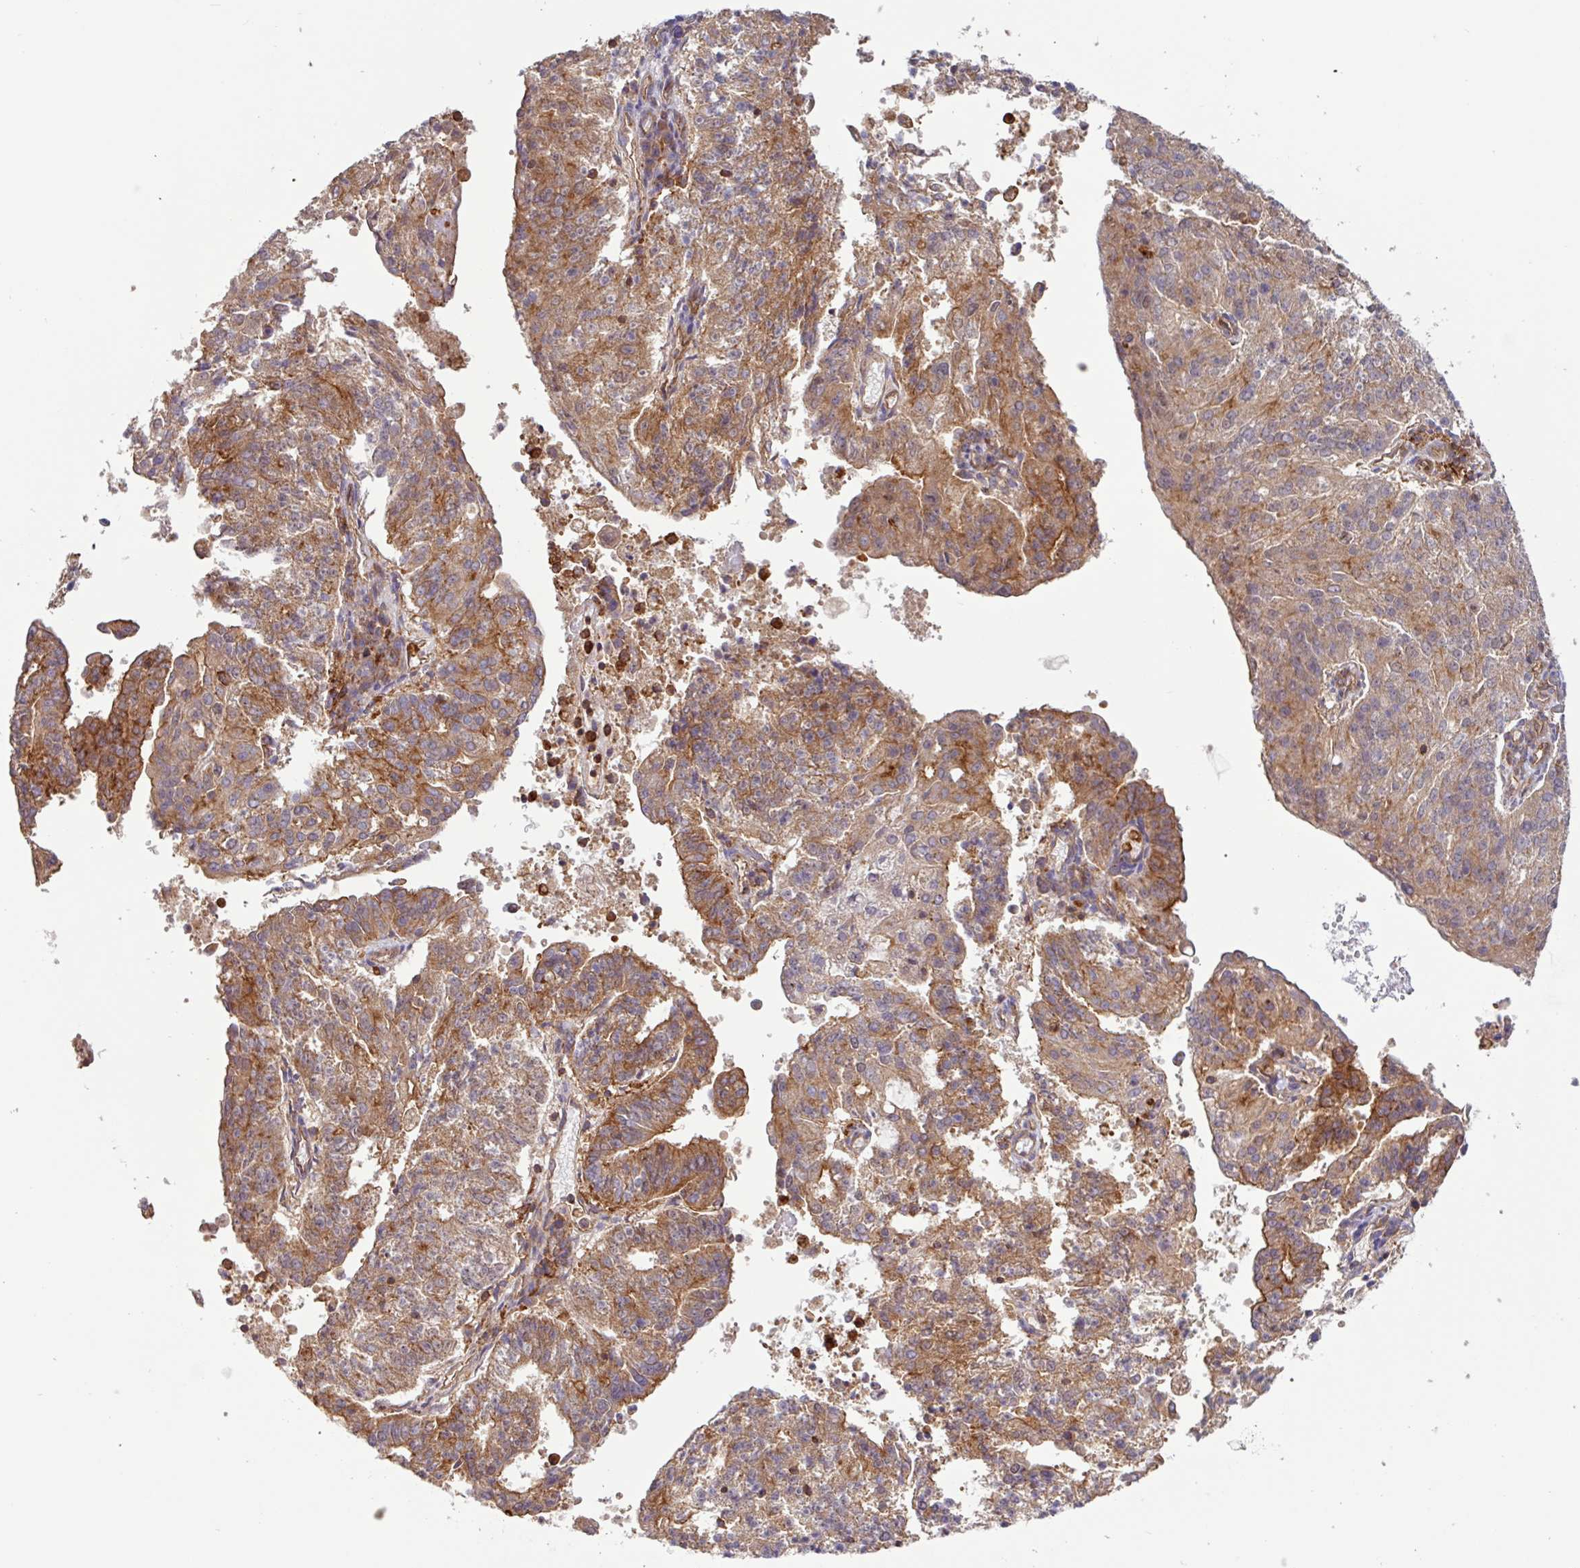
{"staining": {"intensity": "moderate", "quantity": ">75%", "location": "cytoplasmic/membranous"}, "tissue": "endometrial cancer", "cell_type": "Tumor cells", "image_type": "cancer", "snomed": [{"axis": "morphology", "description": "Adenocarcinoma, NOS"}, {"axis": "topography", "description": "Endometrium"}], "caption": "Protein positivity by IHC reveals moderate cytoplasmic/membranous expression in approximately >75% of tumor cells in endometrial cancer. The staining is performed using DAB (3,3'-diaminobenzidine) brown chromogen to label protein expression. The nuclei are counter-stained blue using hematoxylin.", "gene": "ACTR3", "patient": {"sex": "female", "age": 82}}